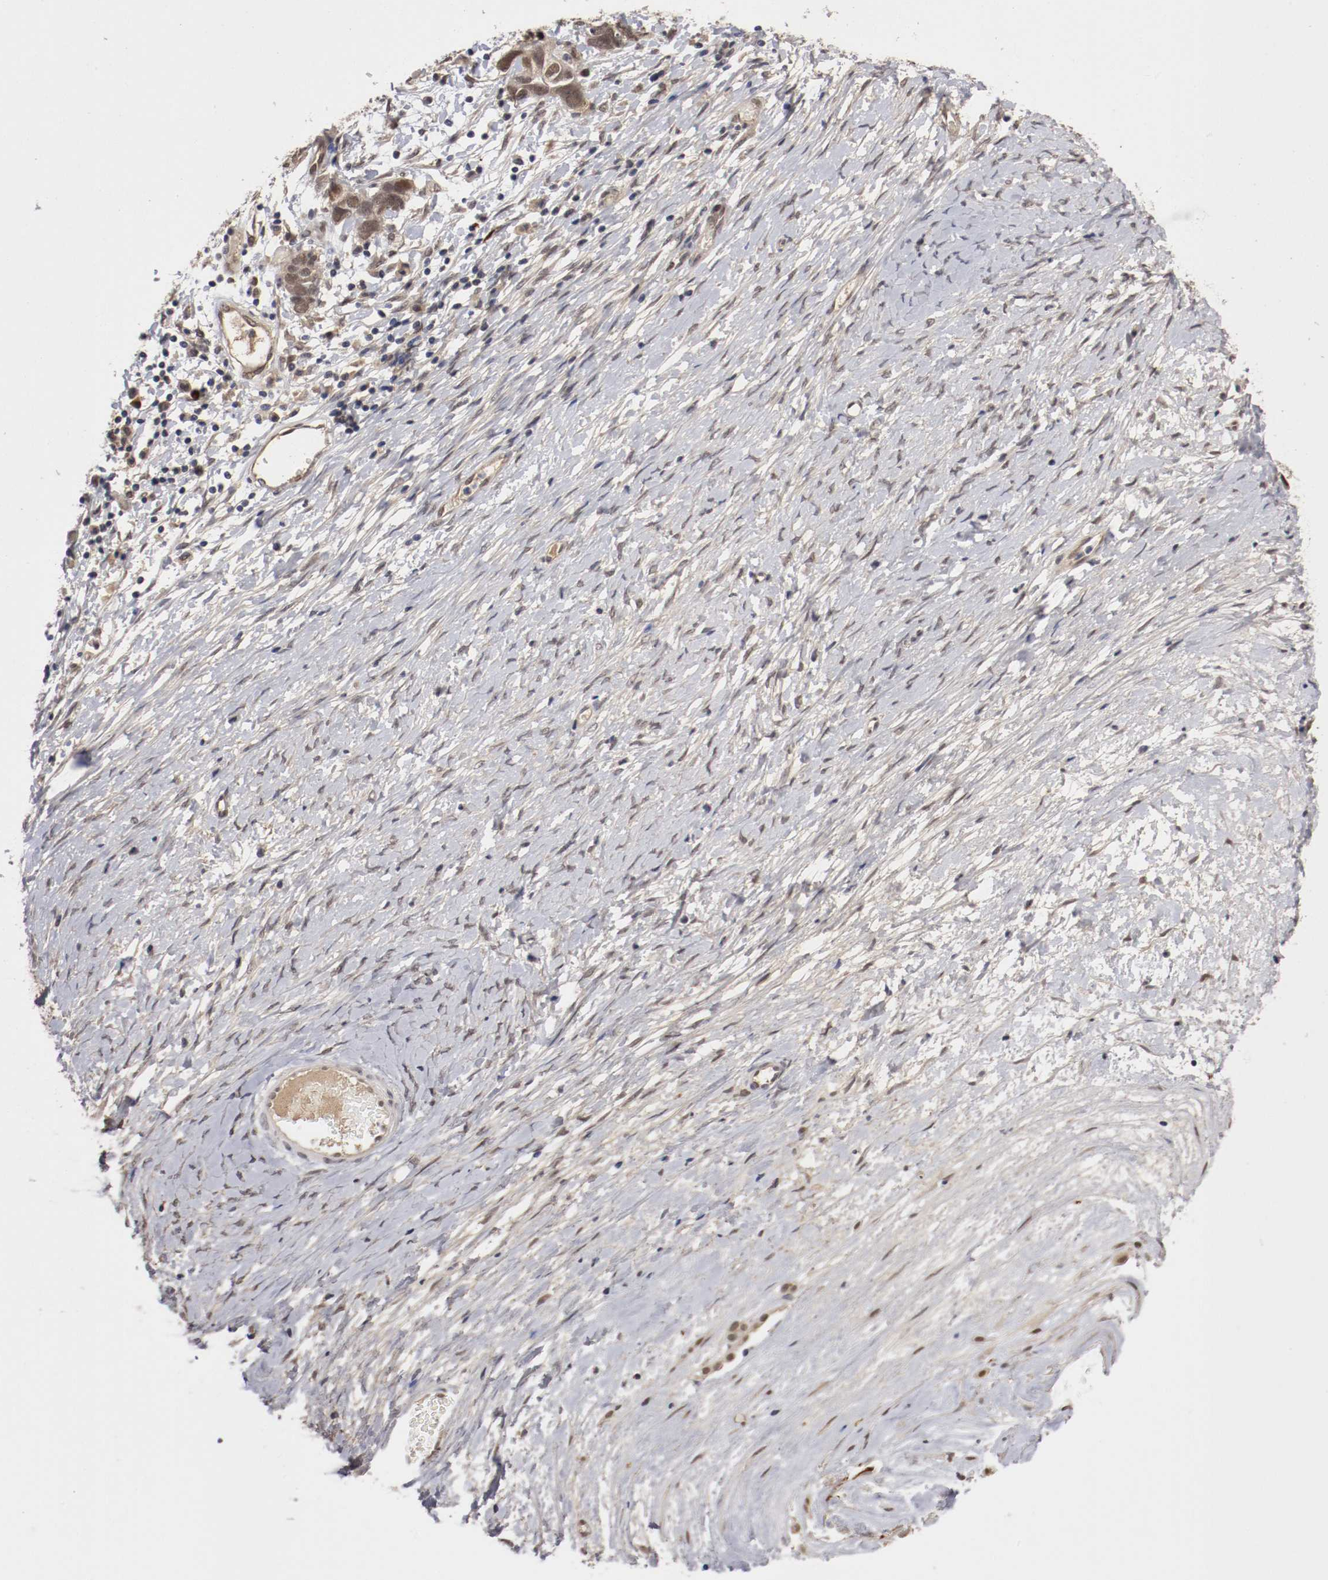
{"staining": {"intensity": "weak", "quantity": ">75%", "location": "nuclear"}, "tissue": "ovarian cancer", "cell_type": "Tumor cells", "image_type": "cancer", "snomed": [{"axis": "morphology", "description": "Cystadenocarcinoma, serous, NOS"}, {"axis": "topography", "description": "Ovary"}], "caption": "An image of serous cystadenocarcinoma (ovarian) stained for a protein shows weak nuclear brown staining in tumor cells.", "gene": "DNMT3B", "patient": {"sex": "female", "age": 54}}